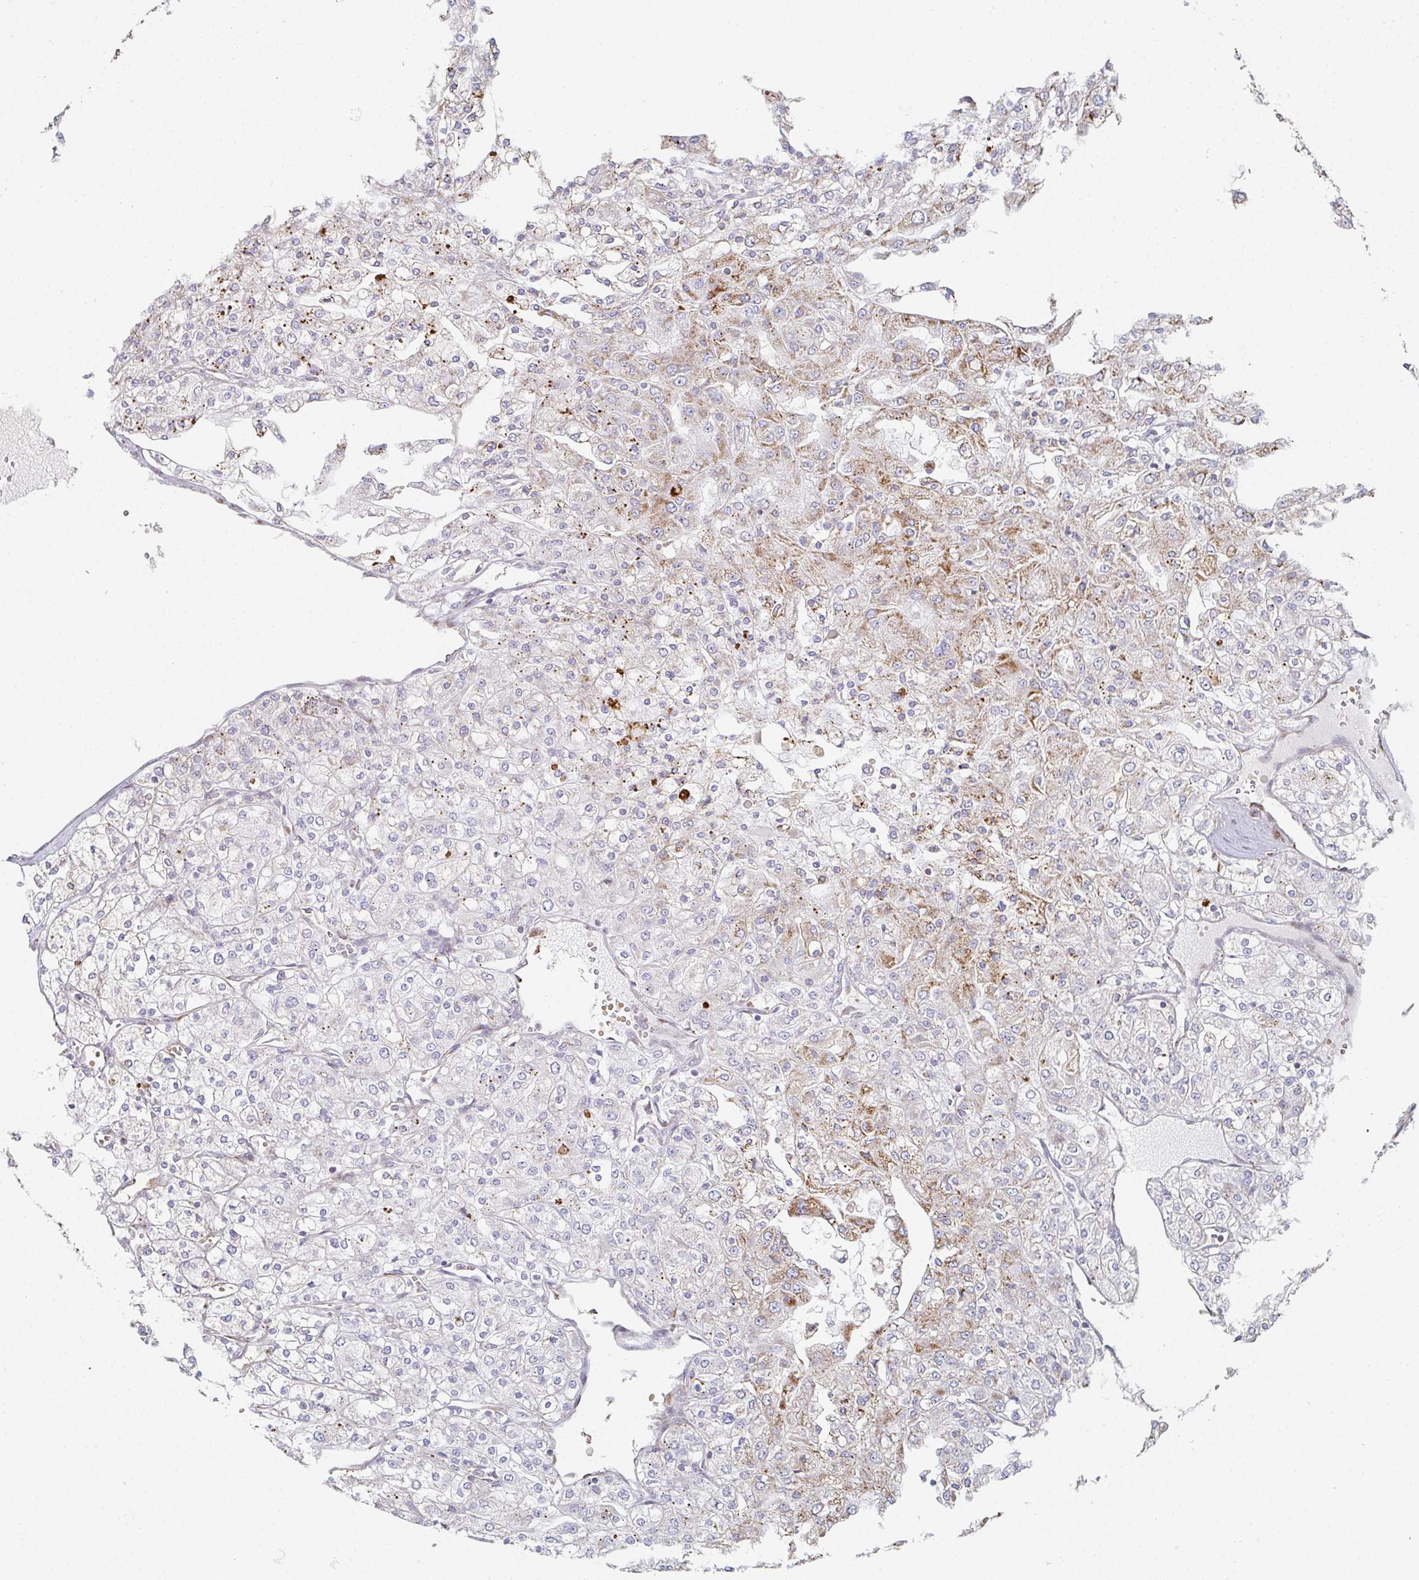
{"staining": {"intensity": "moderate", "quantity": "<25%", "location": "cytoplasmic/membranous"}, "tissue": "renal cancer", "cell_type": "Tumor cells", "image_type": "cancer", "snomed": [{"axis": "morphology", "description": "Adenocarcinoma, NOS"}, {"axis": "topography", "description": "Kidney"}], "caption": "Renal adenocarcinoma was stained to show a protein in brown. There is low levels of moderate cytoplasmic/membranous expression in about <25% of tumor cells. (DAB (3,3'-diaminobenzidine) IHC, brown staining for protein, blue staining for nuclei).", "gene": "ZNF526", "patient": {"sex": "male", "age": 80}}